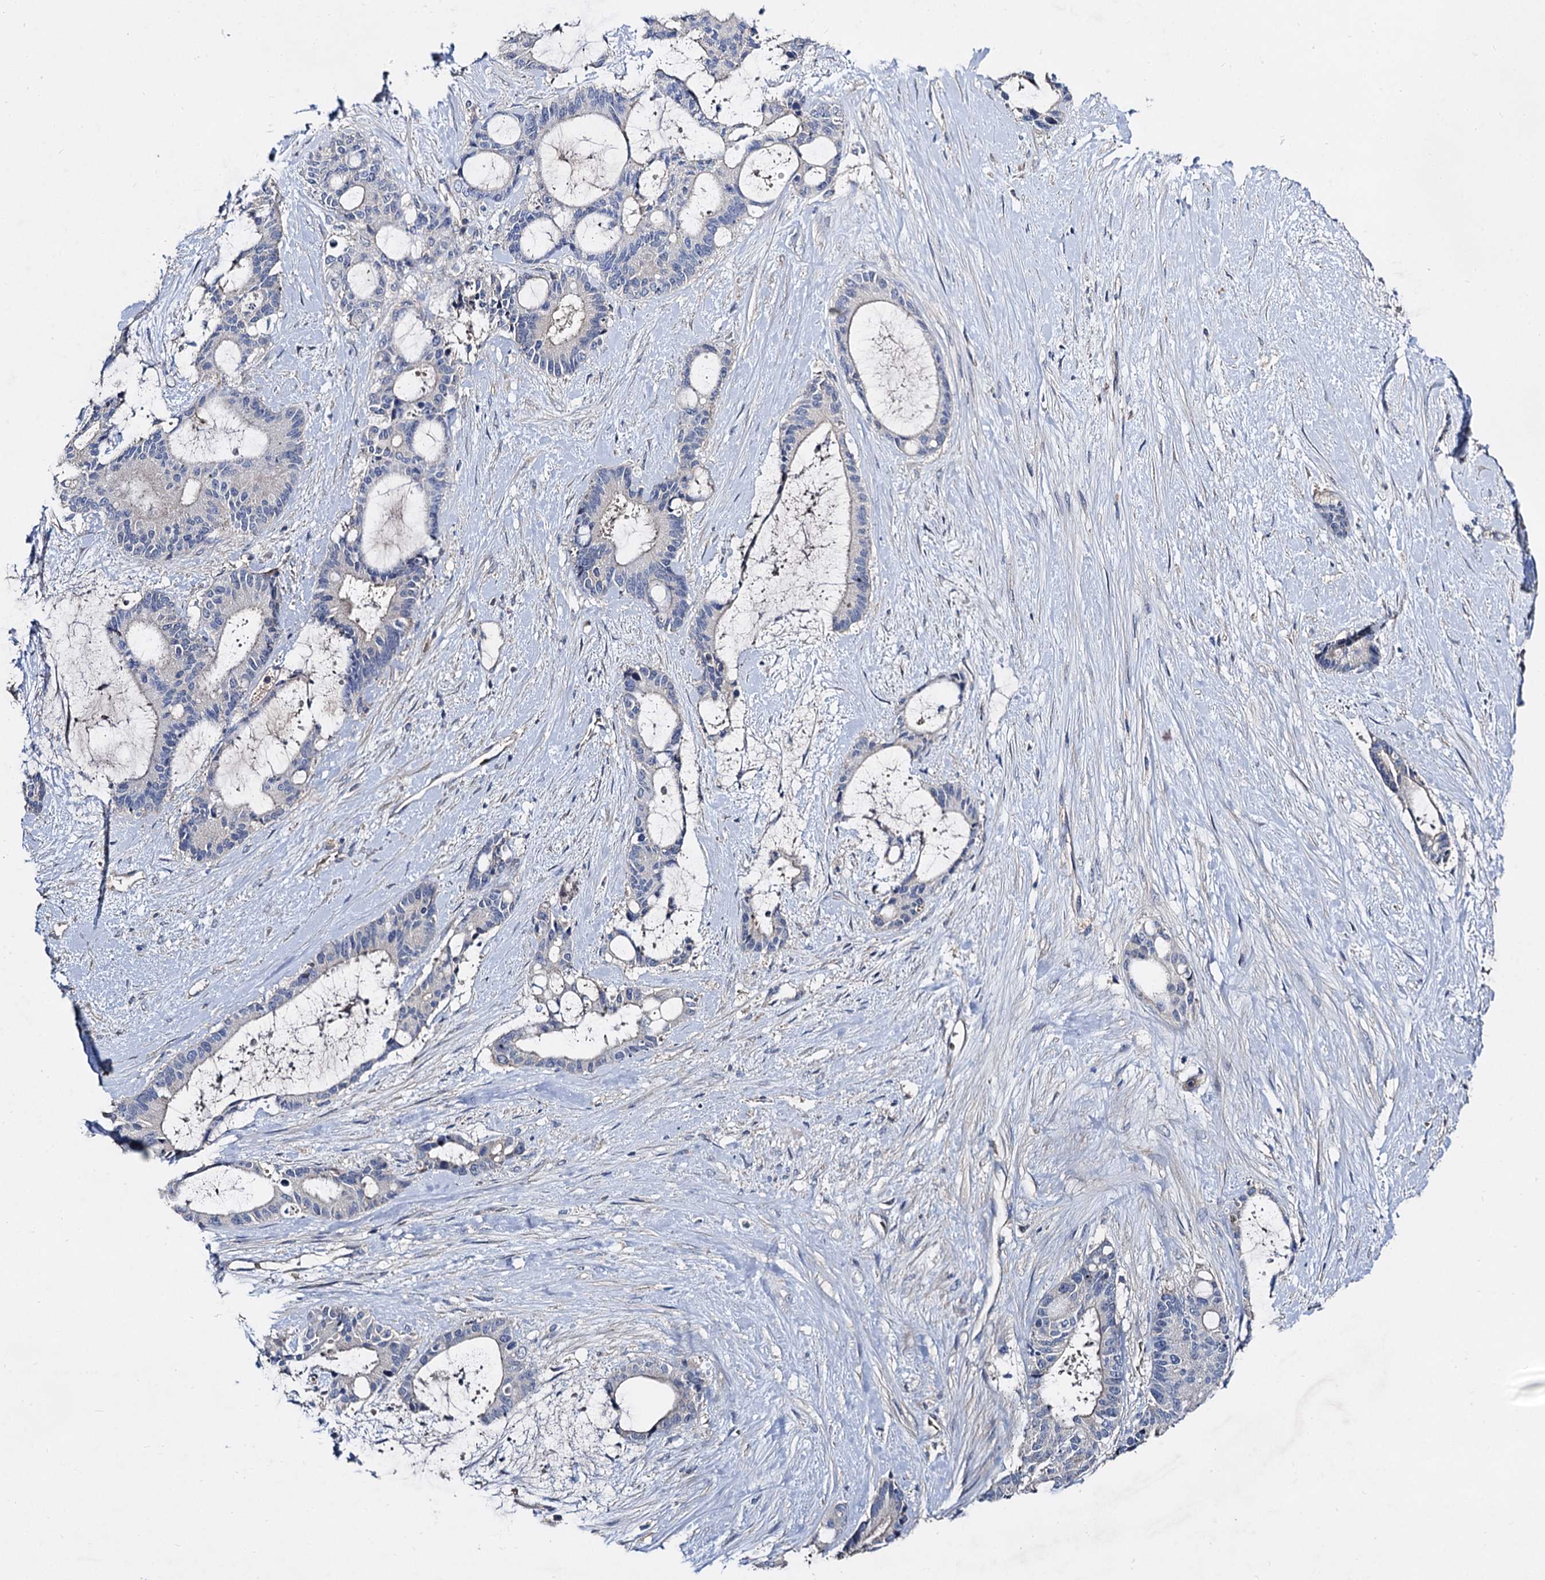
{"staining": {"intensity": "negative", "quantity": "none", "location": "none"}, "tissue": "liver cancer", "cell_type": "Tumor cells", "image_type": "cancer", "snomed": [{"axis": "morphology", "description": "Normal tissue, NOS"}, {"axis": "morphology", "description": "Cholangiocarcinoma"}, {"axis": "topography", "description": "Liver"}, {"axis": "topography", "description": "Peripheral nerve tissue"}], "caption": "Liver cancer (cholangiocarcinoma) stained for a protein using immunohistochemistry (IHC) exhibits no positivity tumor cells.", "gene": "HVCN1", "patient": {"sex": "female", "age": 73}}